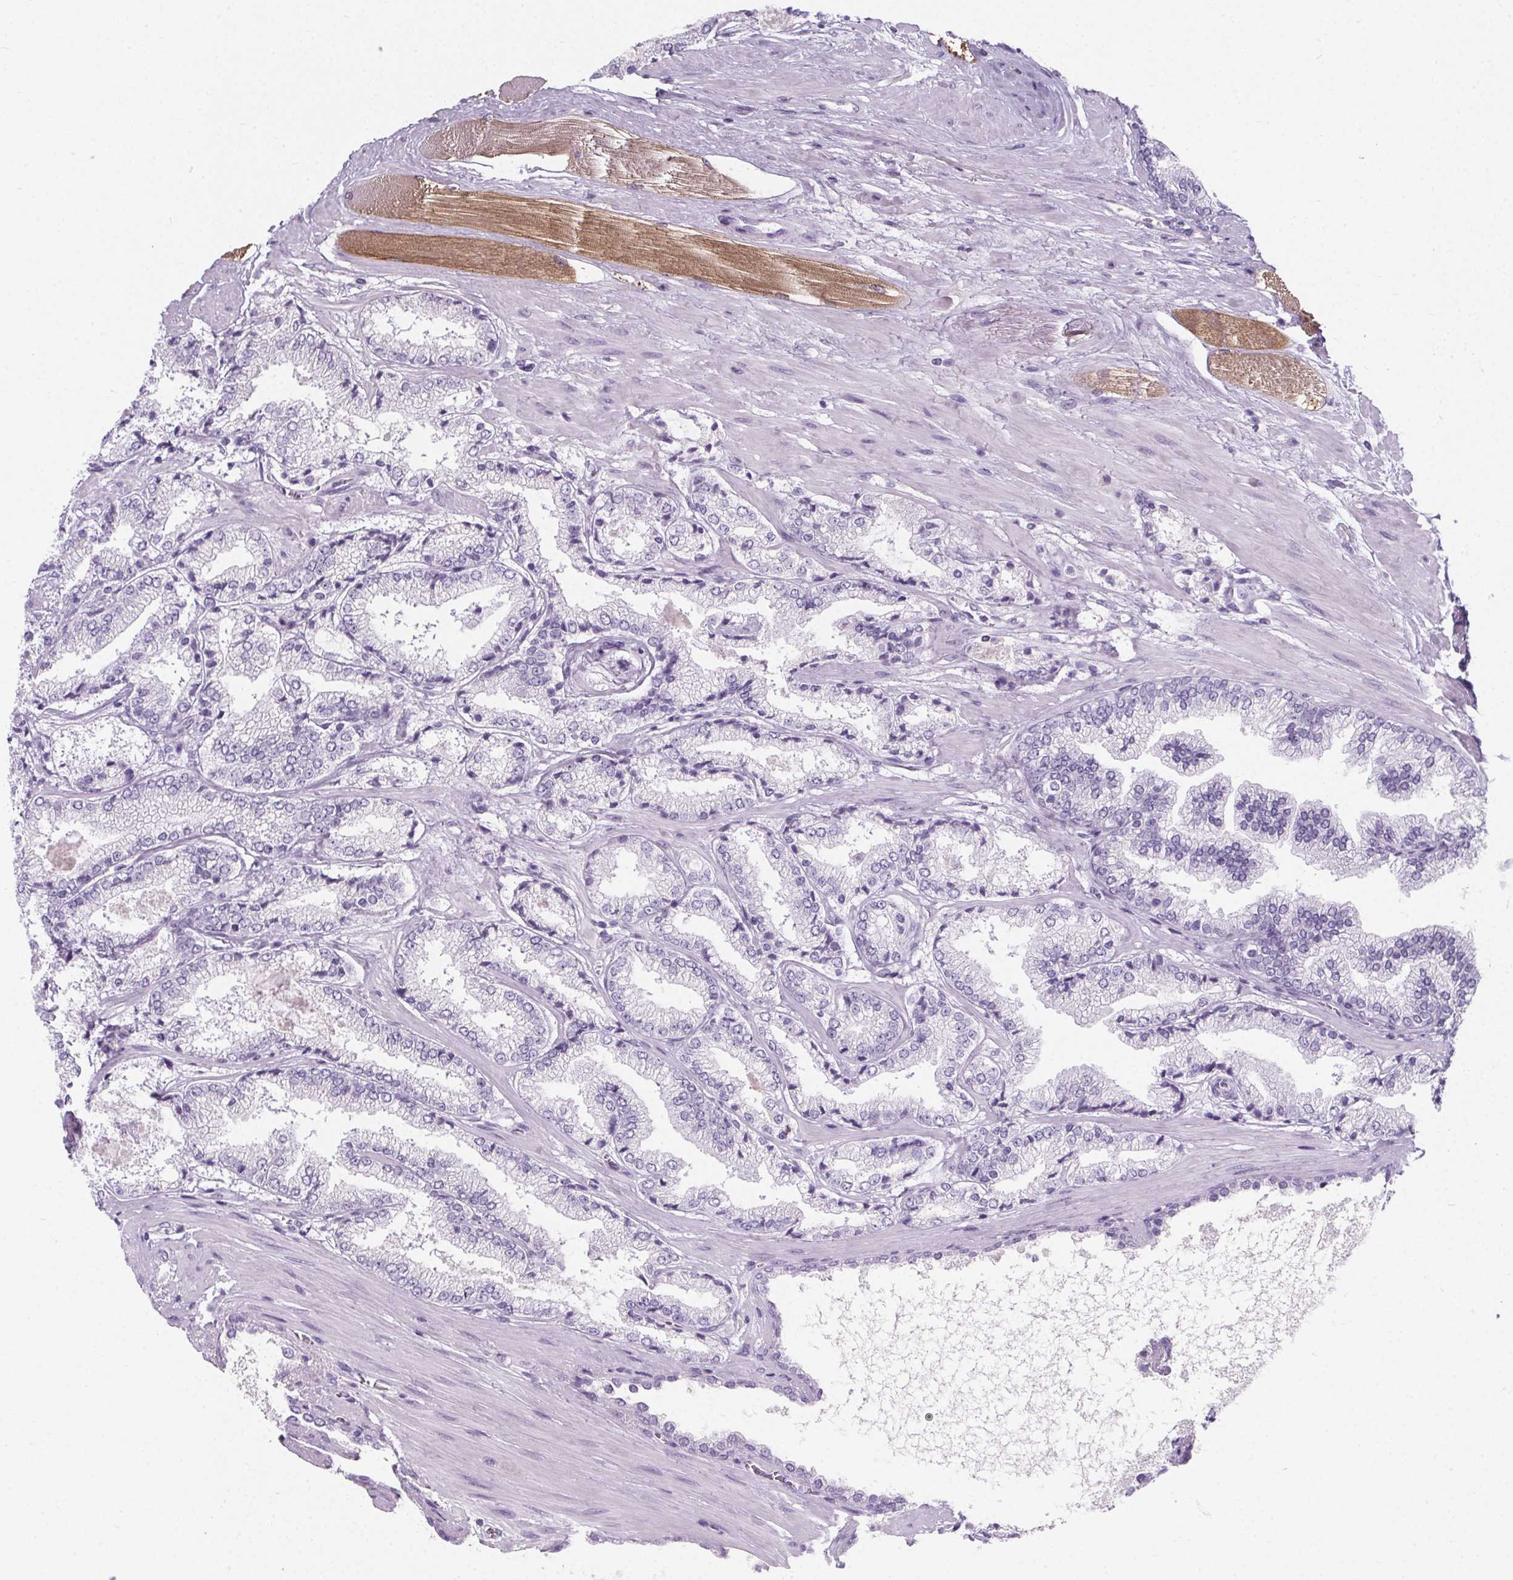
{"staining": {"intensity": "negative", "quantity": "none", "location": "none"}, "tissue": "prostate cancer", "cell_type": "Tumor cells", "image_type": "cancer", "snomed": [{"axis": "morphology", "description": "Adenocarcinoma, High grade"}, {"axis": "topography", "description": "Prostate"}], "caption": "Tumor cells are negative for protein expression in human prostate cancer (high-grade adenocarcinoma).", "gene": "ADRB1", "patient": {"sex": "male", "age": 64}}